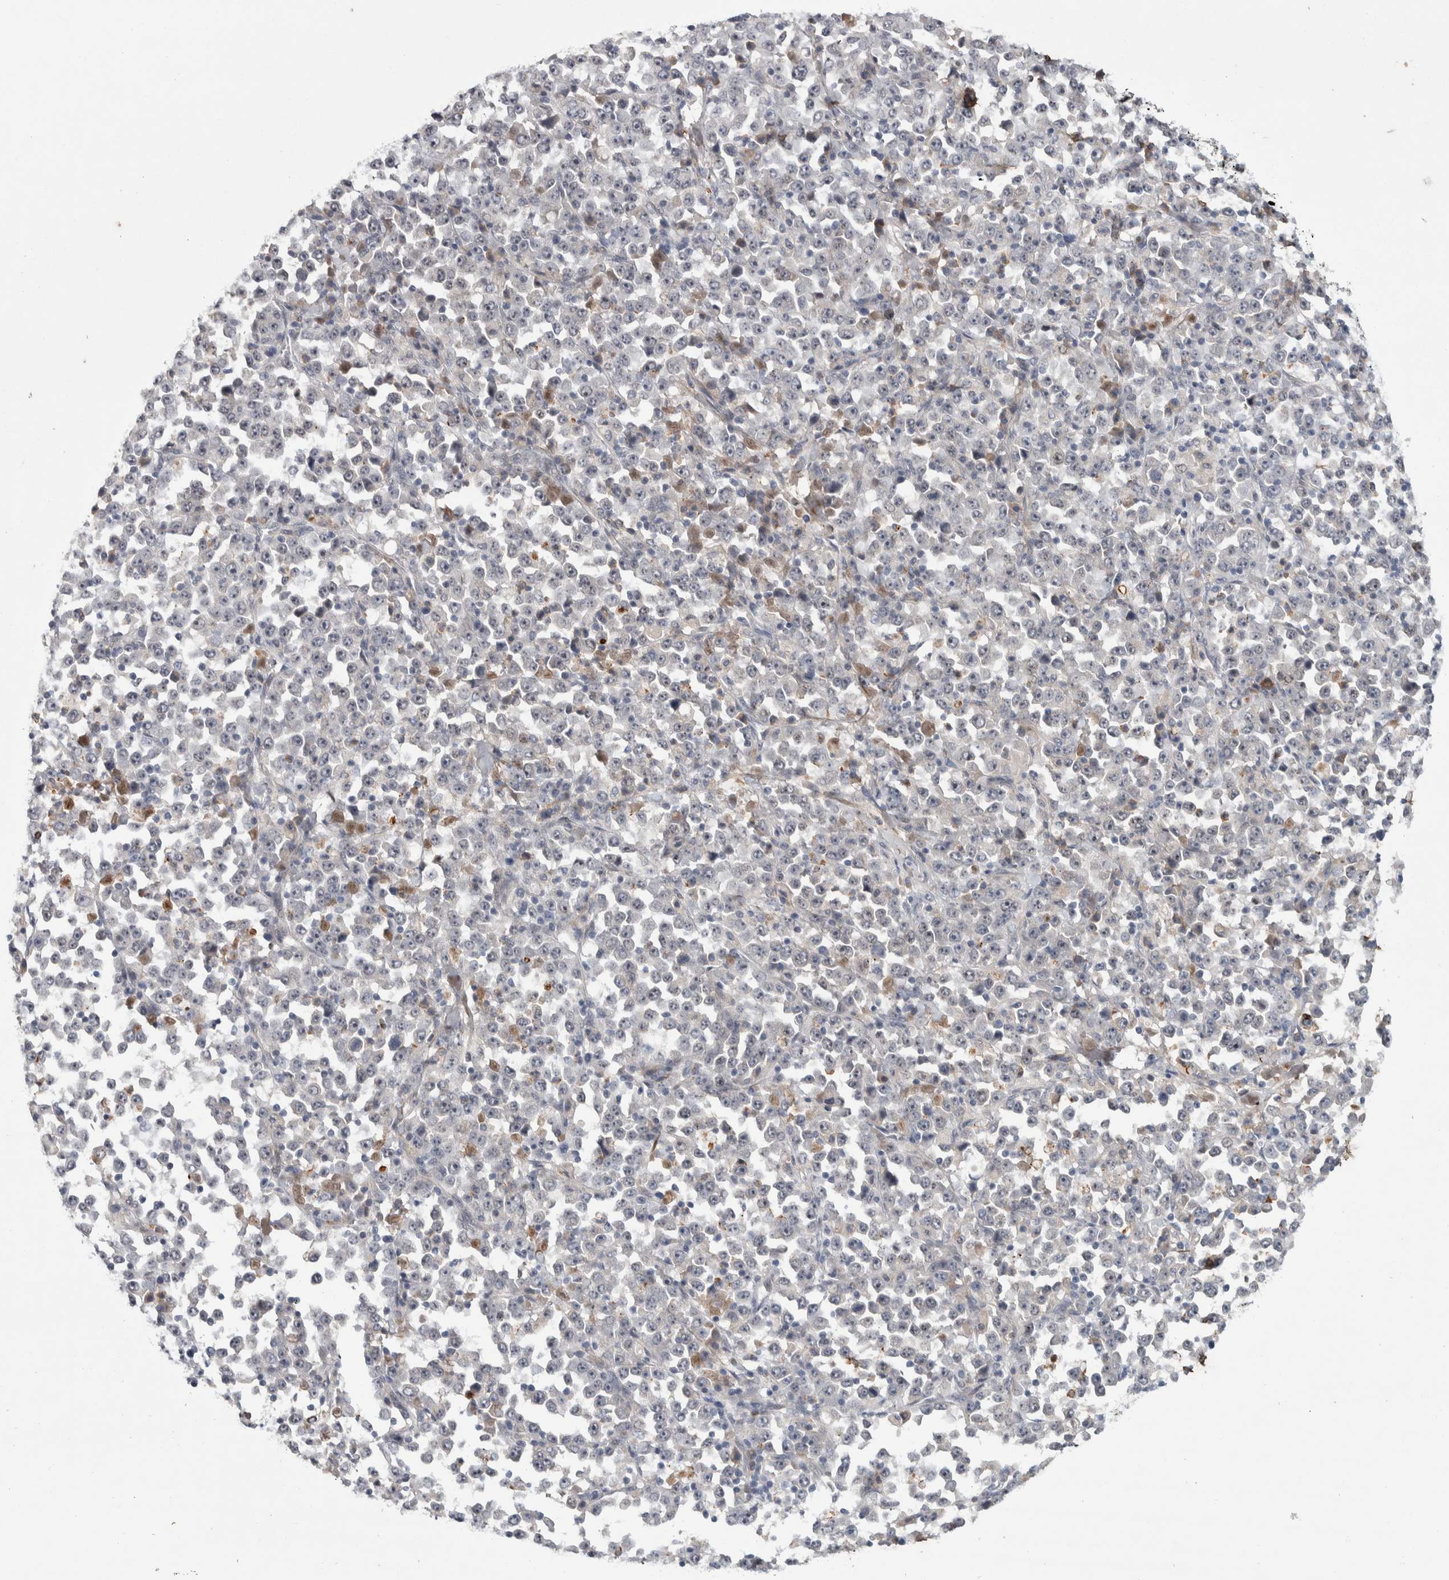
{"staining": {"intensity": "negative", "quantity": "none", "location": "none"}, "tissue": "stomach cancer", "cell_type": "Tumor cells", "image_type": "cancer", "snomed": [{"axis": "morphology", "description": "Normal tissue, NOS"}, {"axis": "morphology", "description": "Adenocarcinoma, NOS"}, {"axis": "topography", "description": "Stomach, upper"}, {"axis": "topography", "description": "Stomach"}], "caption": "There is no significant staining in tumor cells of stomach cancer (adenocarcinoma).", "gene": "ASPN", "patient": {"sex": "male", "age": 59}}